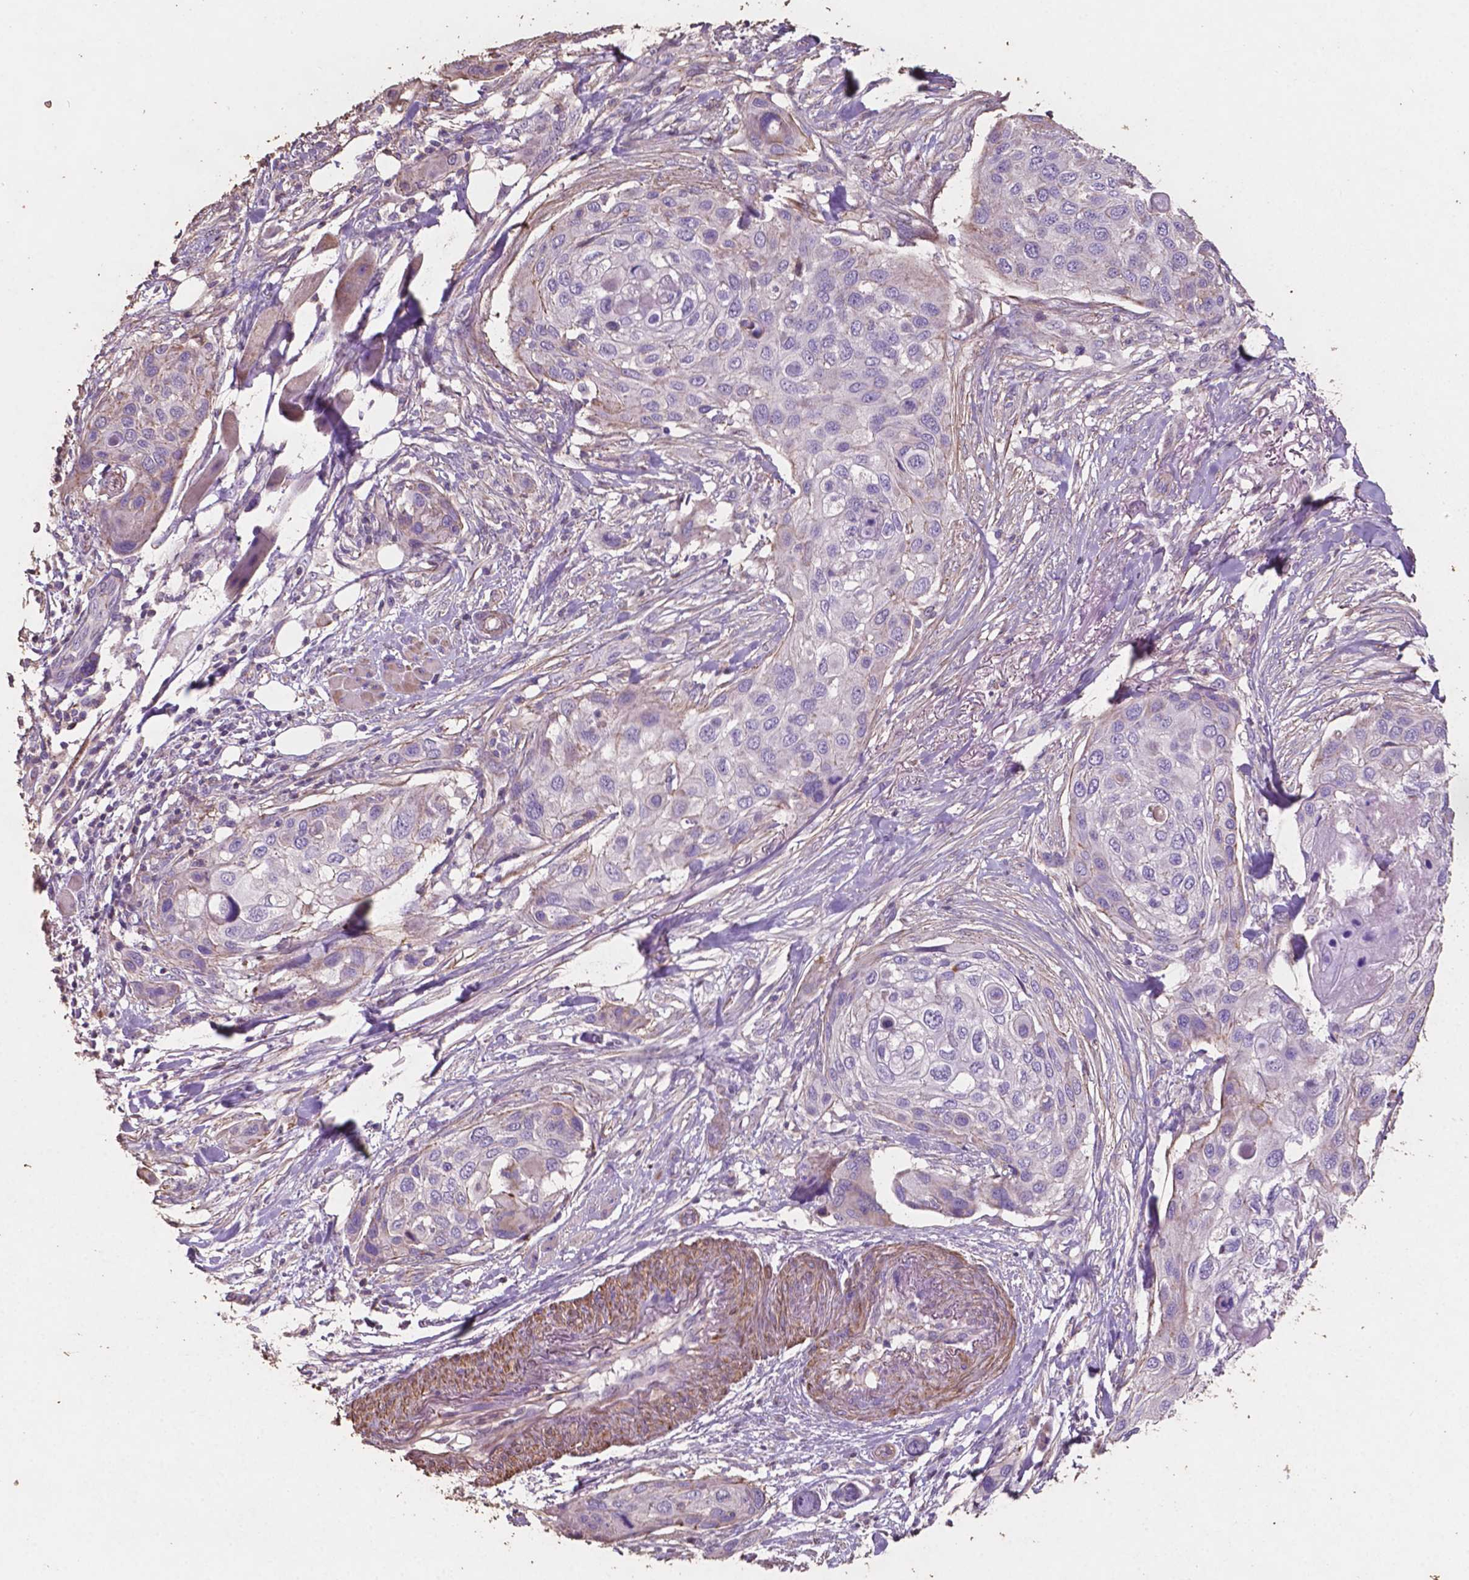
{"staining": {"intensity": "negative", "quantity": "none", "location": "none"}, "tissue": "skin cancer", "cell_type": "Tumor cells", "image_type": "cancer", "snomed": [{"axis": "morphology", "description": "Squamous cell carcinoma, NOS"}, {"axis": "topography", "description": "Skin"}], "caption": "The immunohistochemistry (IHC) histopathology image has no significant staining in tumor cells of skin cancer (squamous cell carcinoma) tissue.", "gene": "COMMD4", "patient": {"sex": "female", "age": 87}}